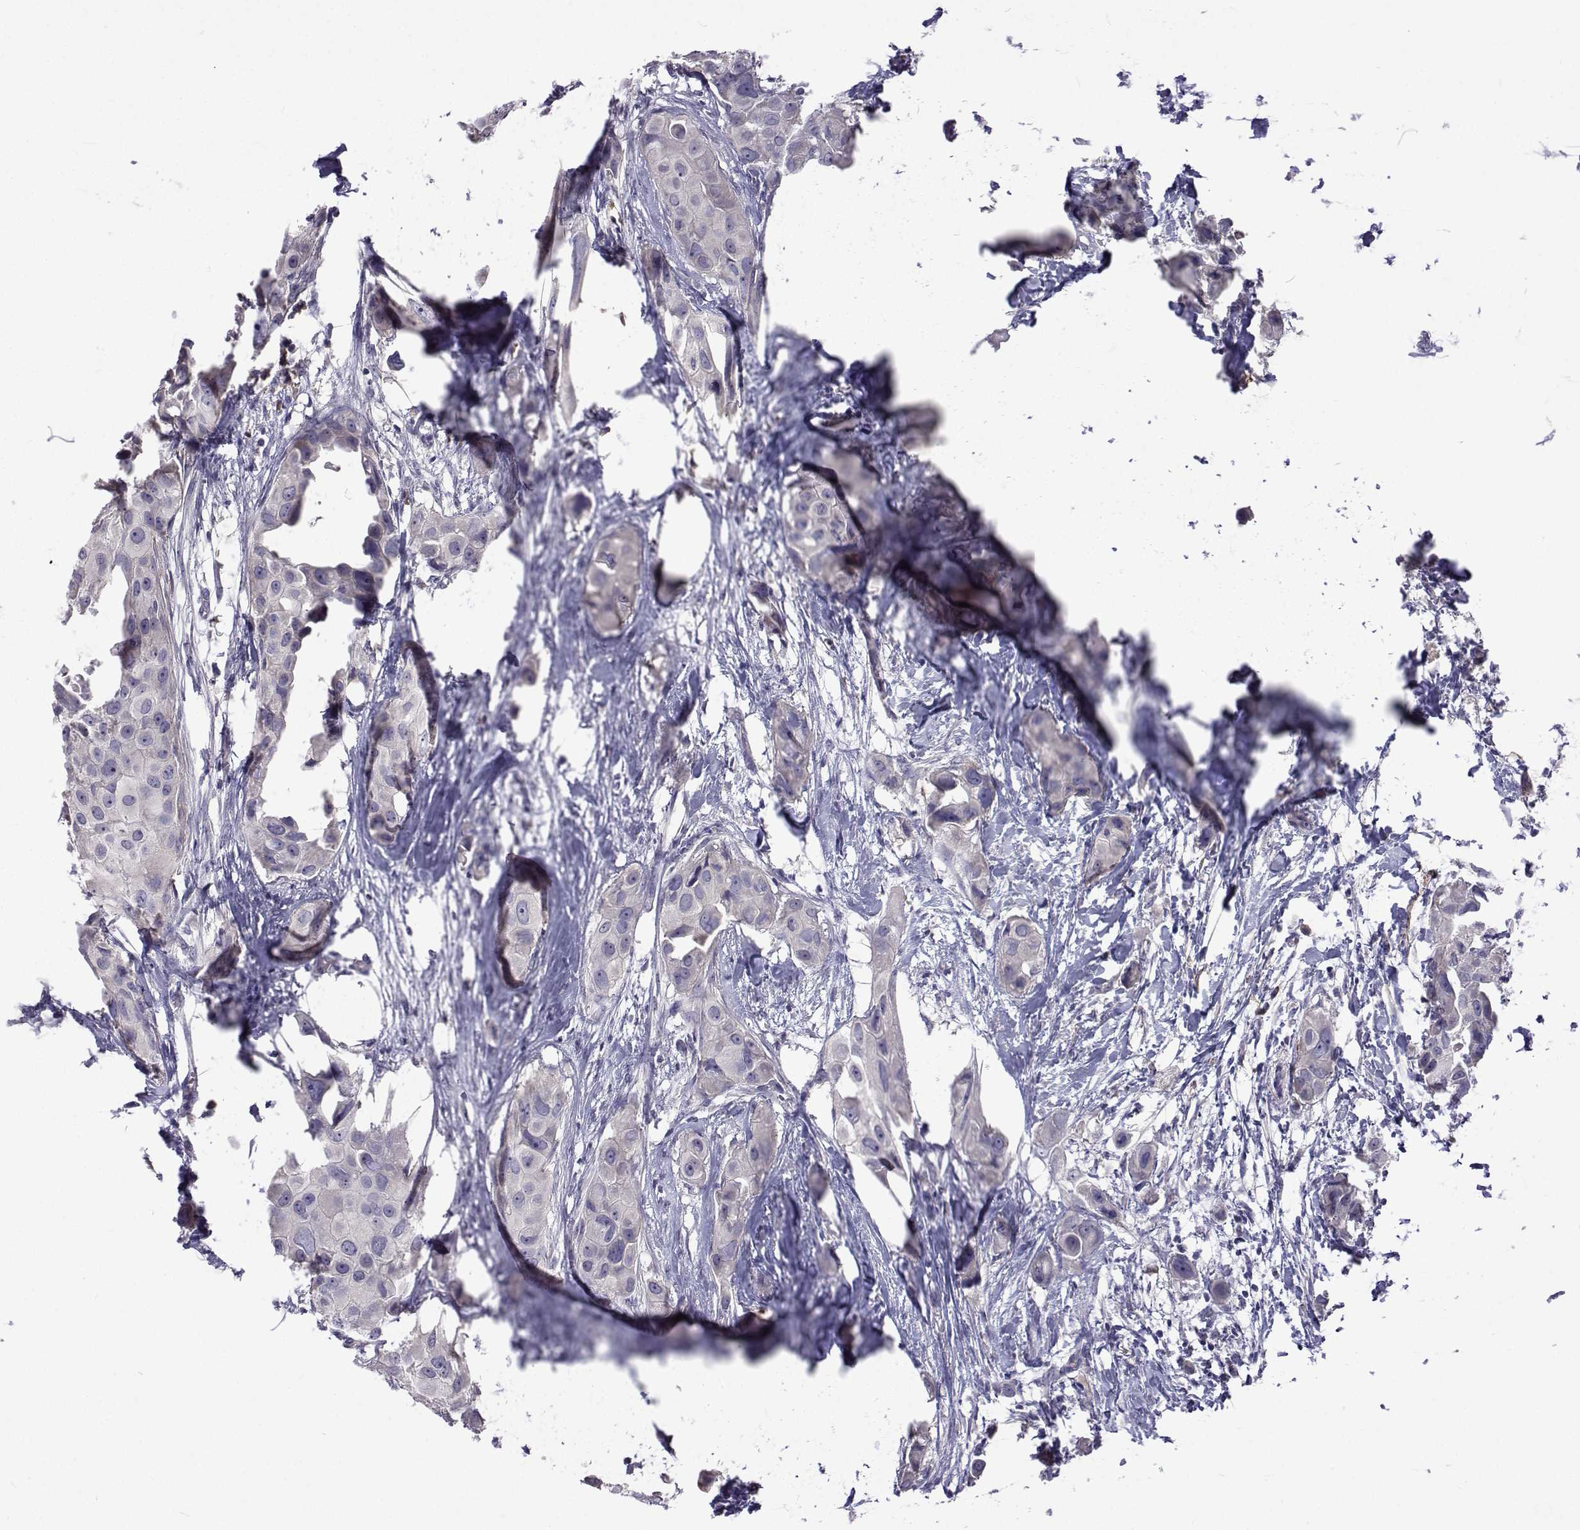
{"staining": {"intensity": "negative", "quantity": "none", "location": "none"}, "tissue": "breast cancer", "cell_type": "Tumor cells", "image_type": "cancer", "snomed": [{"axis": "morphology", "description": "Duct carcinoma"}, {"axis": "topography", "description": "Breast"}], "caption": "A high-resolution micrograph shows immunohistochemistry staining of infiltrating ductal carcinoma (breast), which displays no significant expression in tumor cells.", "gene": "NPR3", "patient": {"sex": "female", "age": 38}}